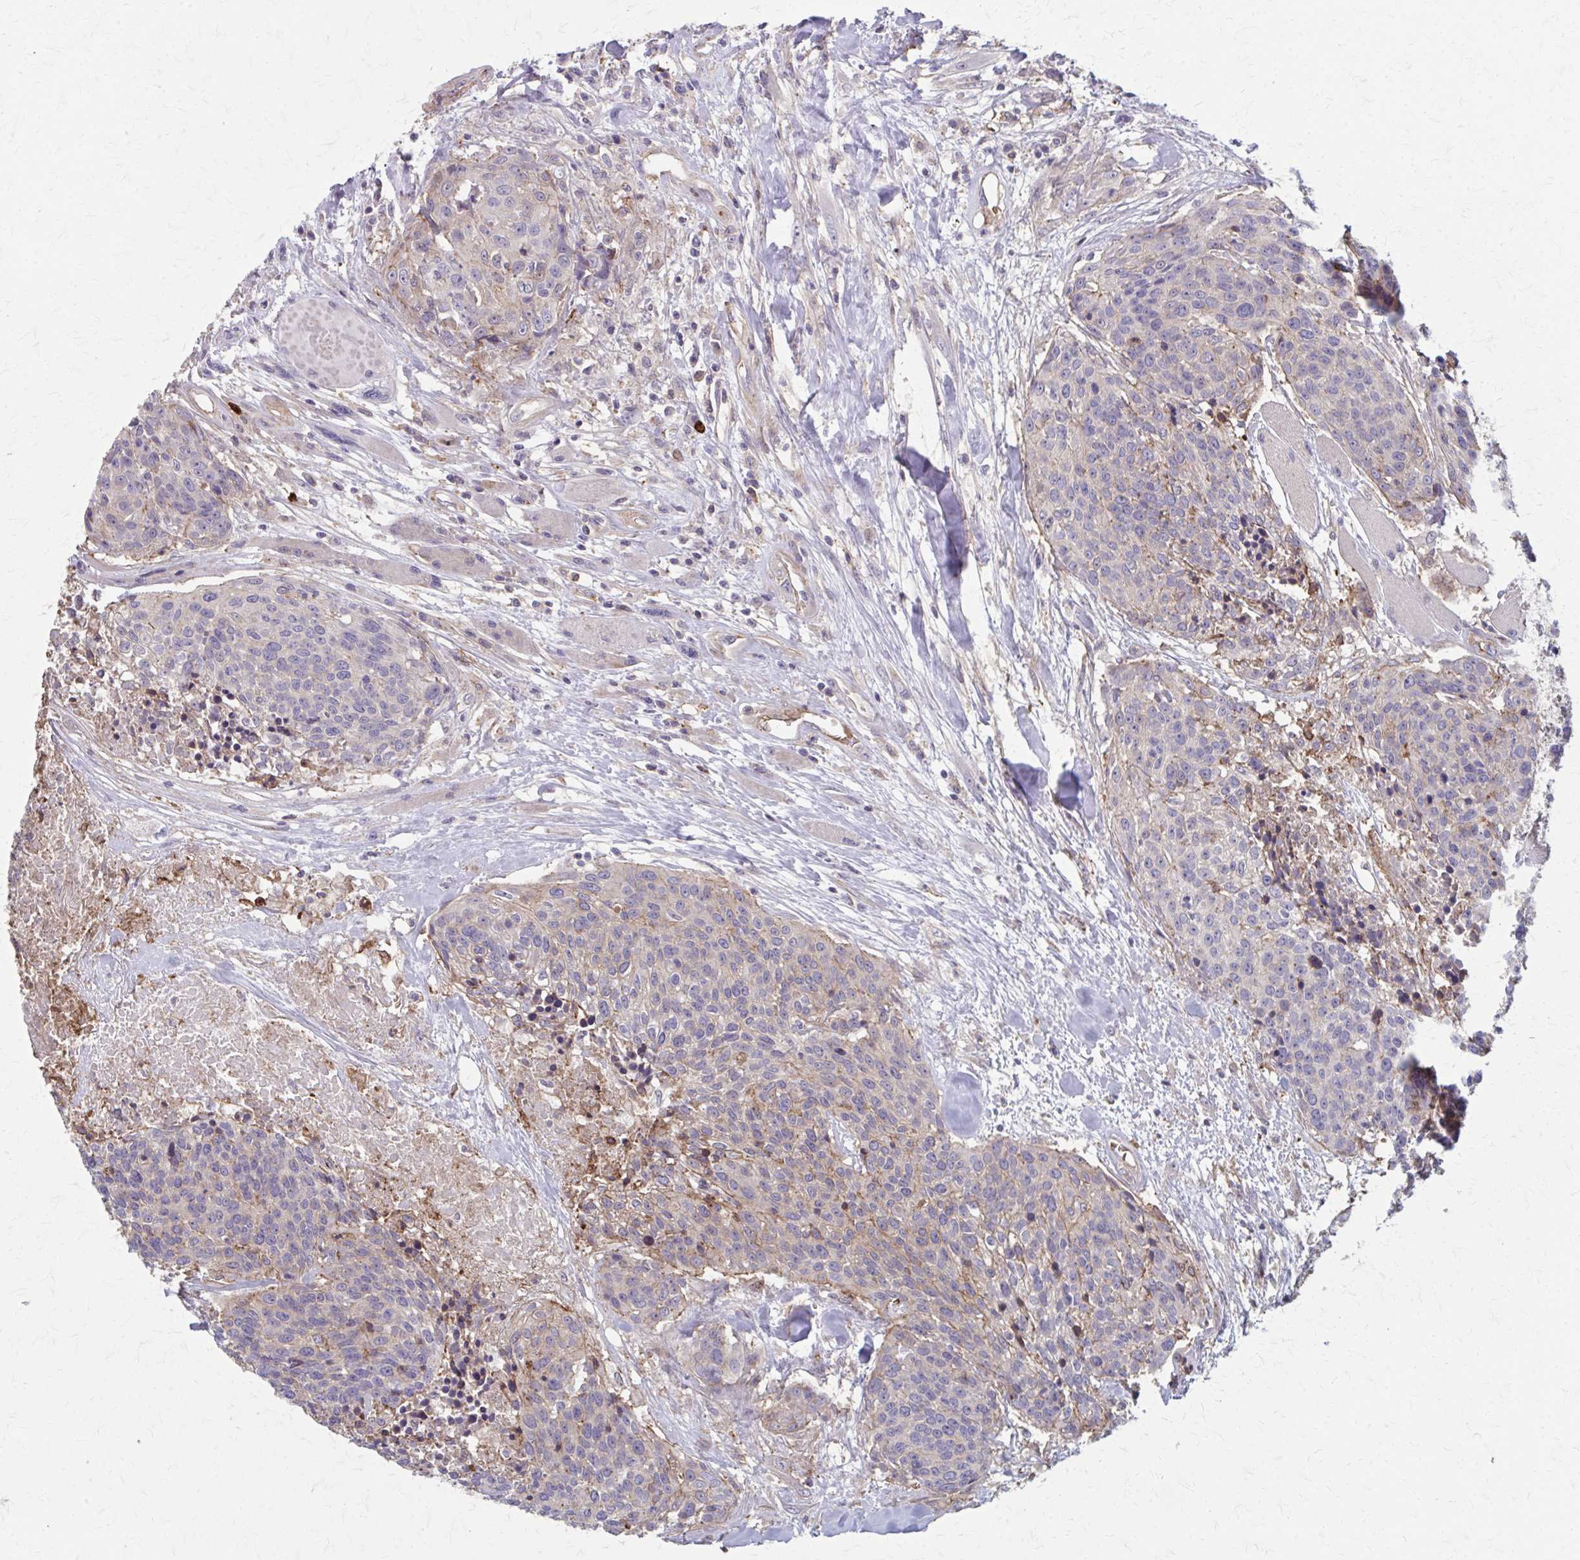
{"staining": {"intensity": "negative", "quantity": "none", "location": "none"}, "tissue": "head and neck cancer", "cell_type": "Tumor cells", "image_type": "cancer", "snomed": [{"axis": "morphology", "description": "Squamous cell carcinoma, NOS"}, {"axis": "topography", "description": "Oral tissue"}, {"axis": "topography", "description": "Head-Neck"}], "caption": "The micrograph displays no staining of tumor cells in head and neck squamous cell carcinoma.", "gene": "MMP14", "patient": {"sex": "male", "age": 64}}